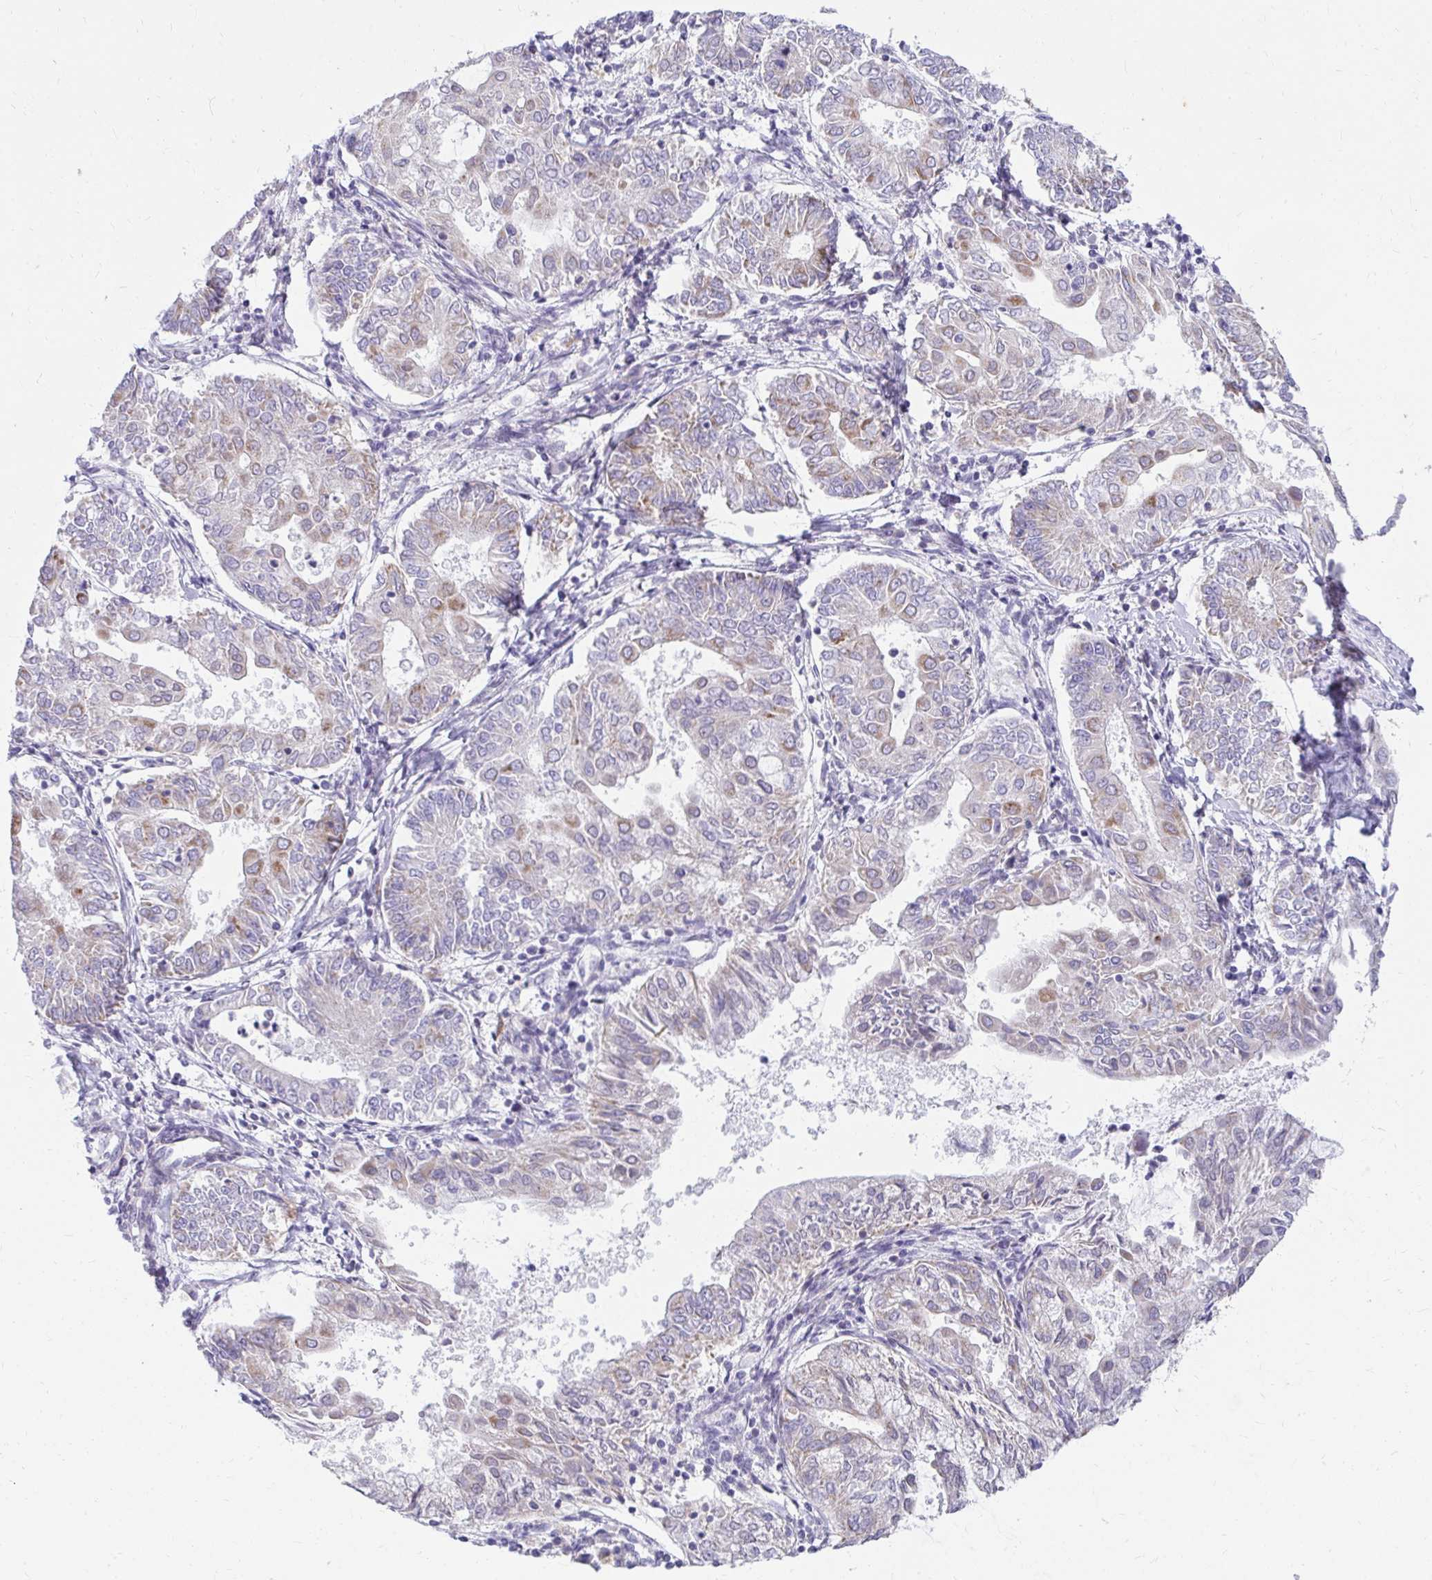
{"staining": {"intensity": "negative", "quantity": "none", "location": "none"}, "tissue": "endometrial cancer", "cell_type": "Tumor cells", "image_type": "cancer", "snomed": [{"axis": "morphology", "description": "Adenocarcinoma, NOS"}, {"axis": "topography", "description": "Endometrium"}], "caption": "This is an immunohistochemistry histopathology image of endometrial cancer (adenocarcinoma). There is no expression in tumor cells.", "gene": "EXOC5", "patient": {"sex": "female", "age": 68}}